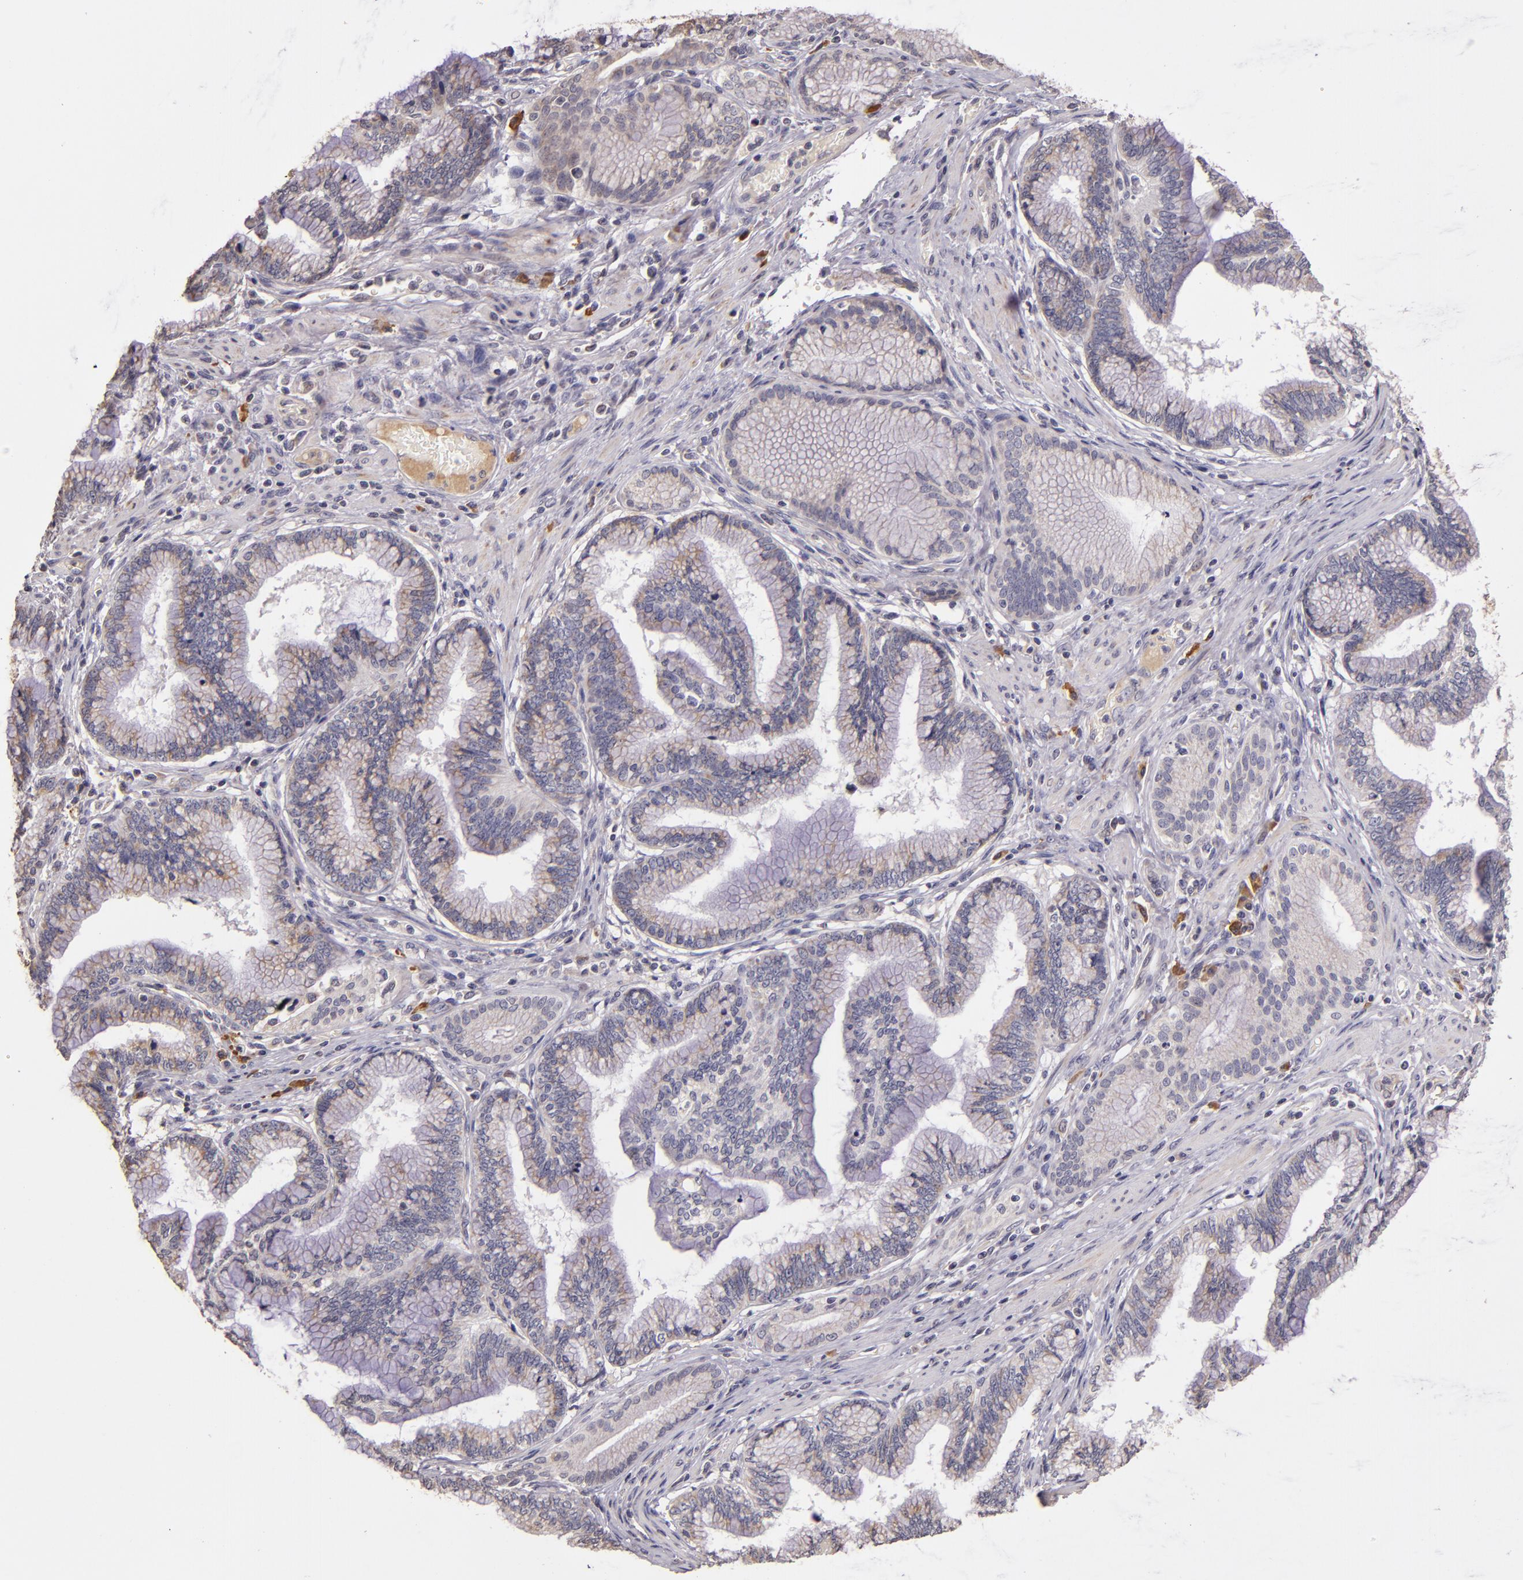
{"staining": {"intensity": "weak", "quantity": "25%-75%", "location": "cytoplasmic/membranous"}, "tissue": "pancreatic cancer", "cell_type": "Tumor cells", "image_type": "cancer", "snomed": [{"axis": "morphology", "description": "Adenocarcinoma, NOS"}, {"axis": "topography", "description": "Pancreas"}], "caption": "This image displays adenocarcinoma (pancreatic) stained with immunohistochemistry to label a protein in brown. The cytoplasmic/membranous of tumor cells show weak positivity for the protein. Nuclei are counter-stained blue.", "gene": "ABL1", "patient": {"sex": "female", "age": 64}}